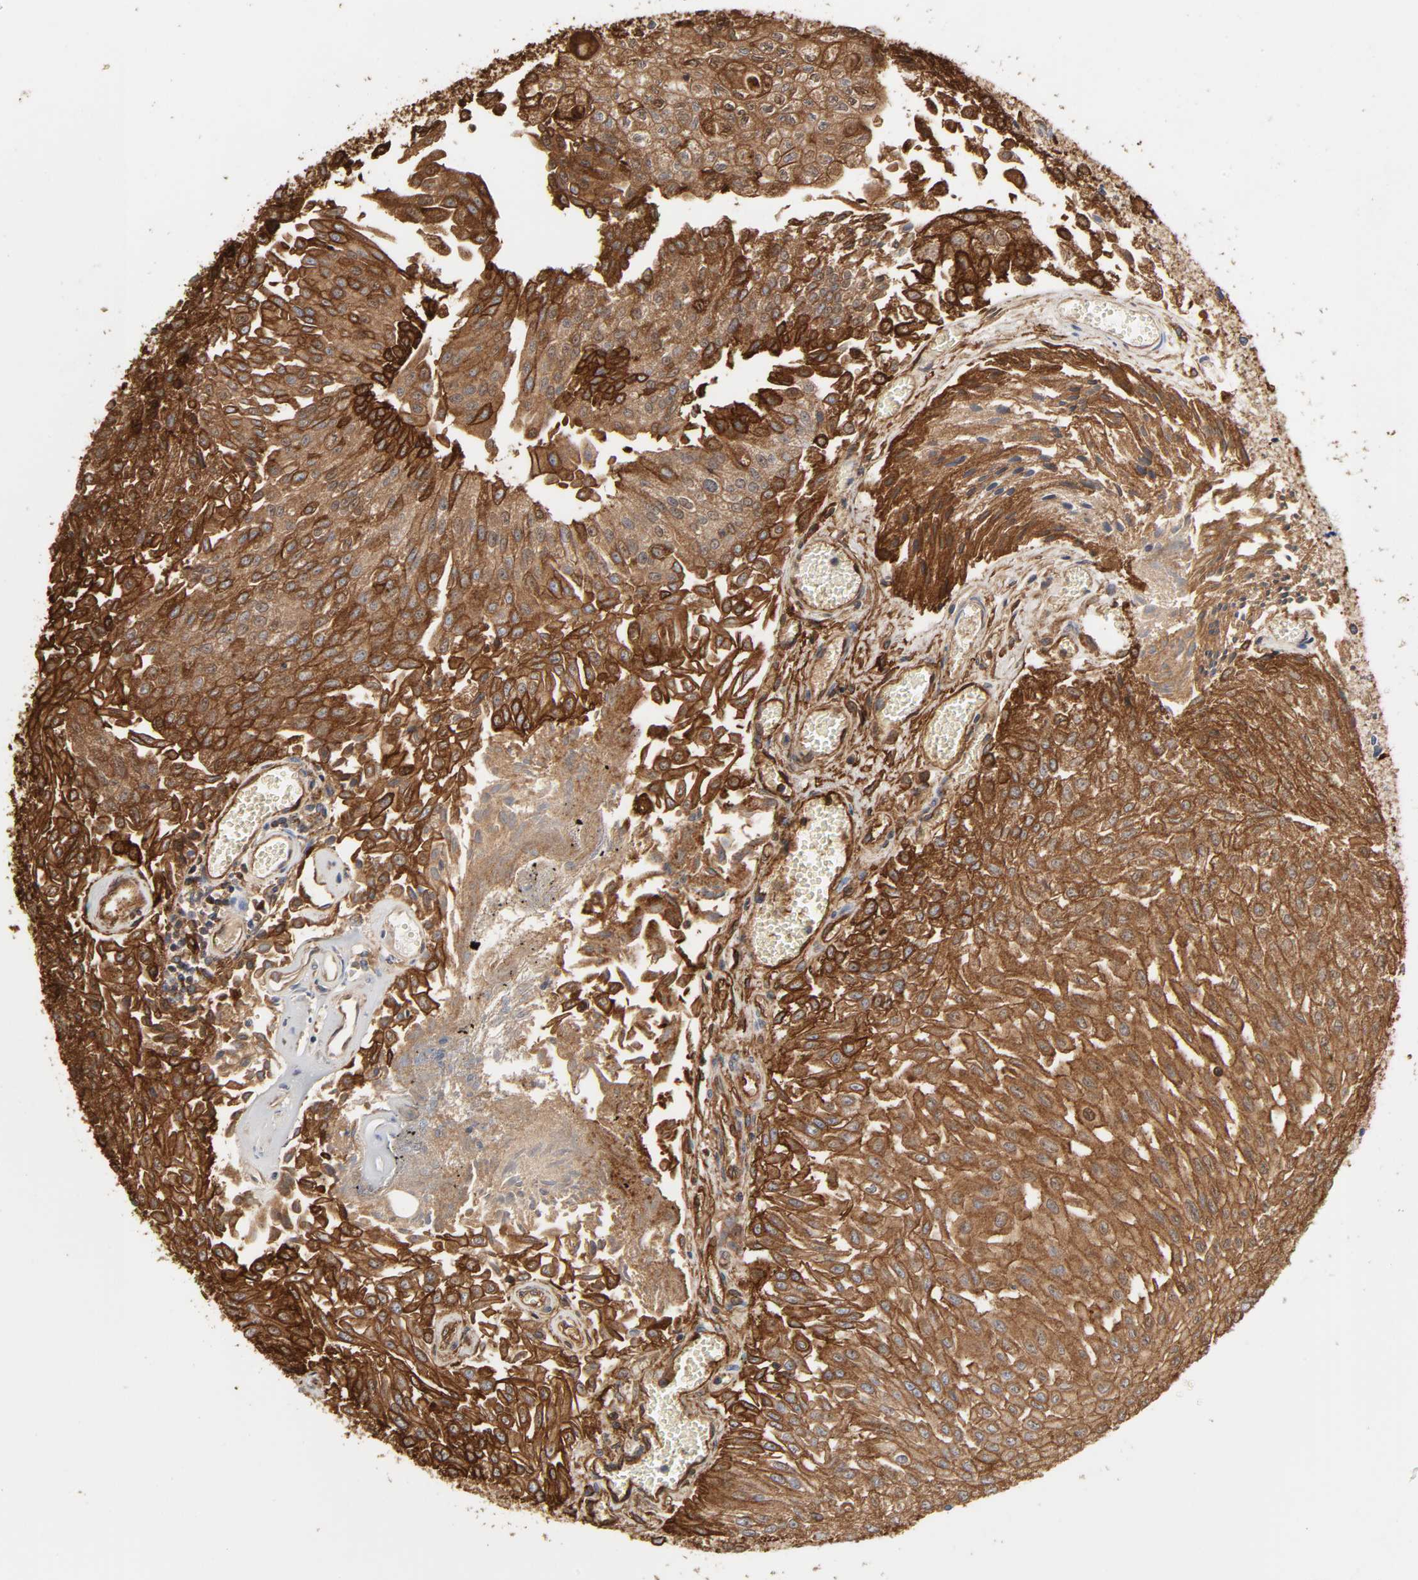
{"staining": {"intensity": "strong", "quantity": ">75%", "location": "cytoplasmic/membranous"}, "tissue": "urothelial cancer", "cell_type": "Tumor cells", "image_type": "cancer", "snomed": [{"axis": "morphology", "description": "Urothelial carcinoma, Low grade"}, {"axis": "topography", "description": "Urinary bladder"}], "caption": "Urothelial cancer stained for a protein (brown) shows strong cytoplasmic/membranous positive positivity in approximately >75% of tumor cells.", "gene": "ANXA2", "patient": {"sex": "male", "age": 86}}